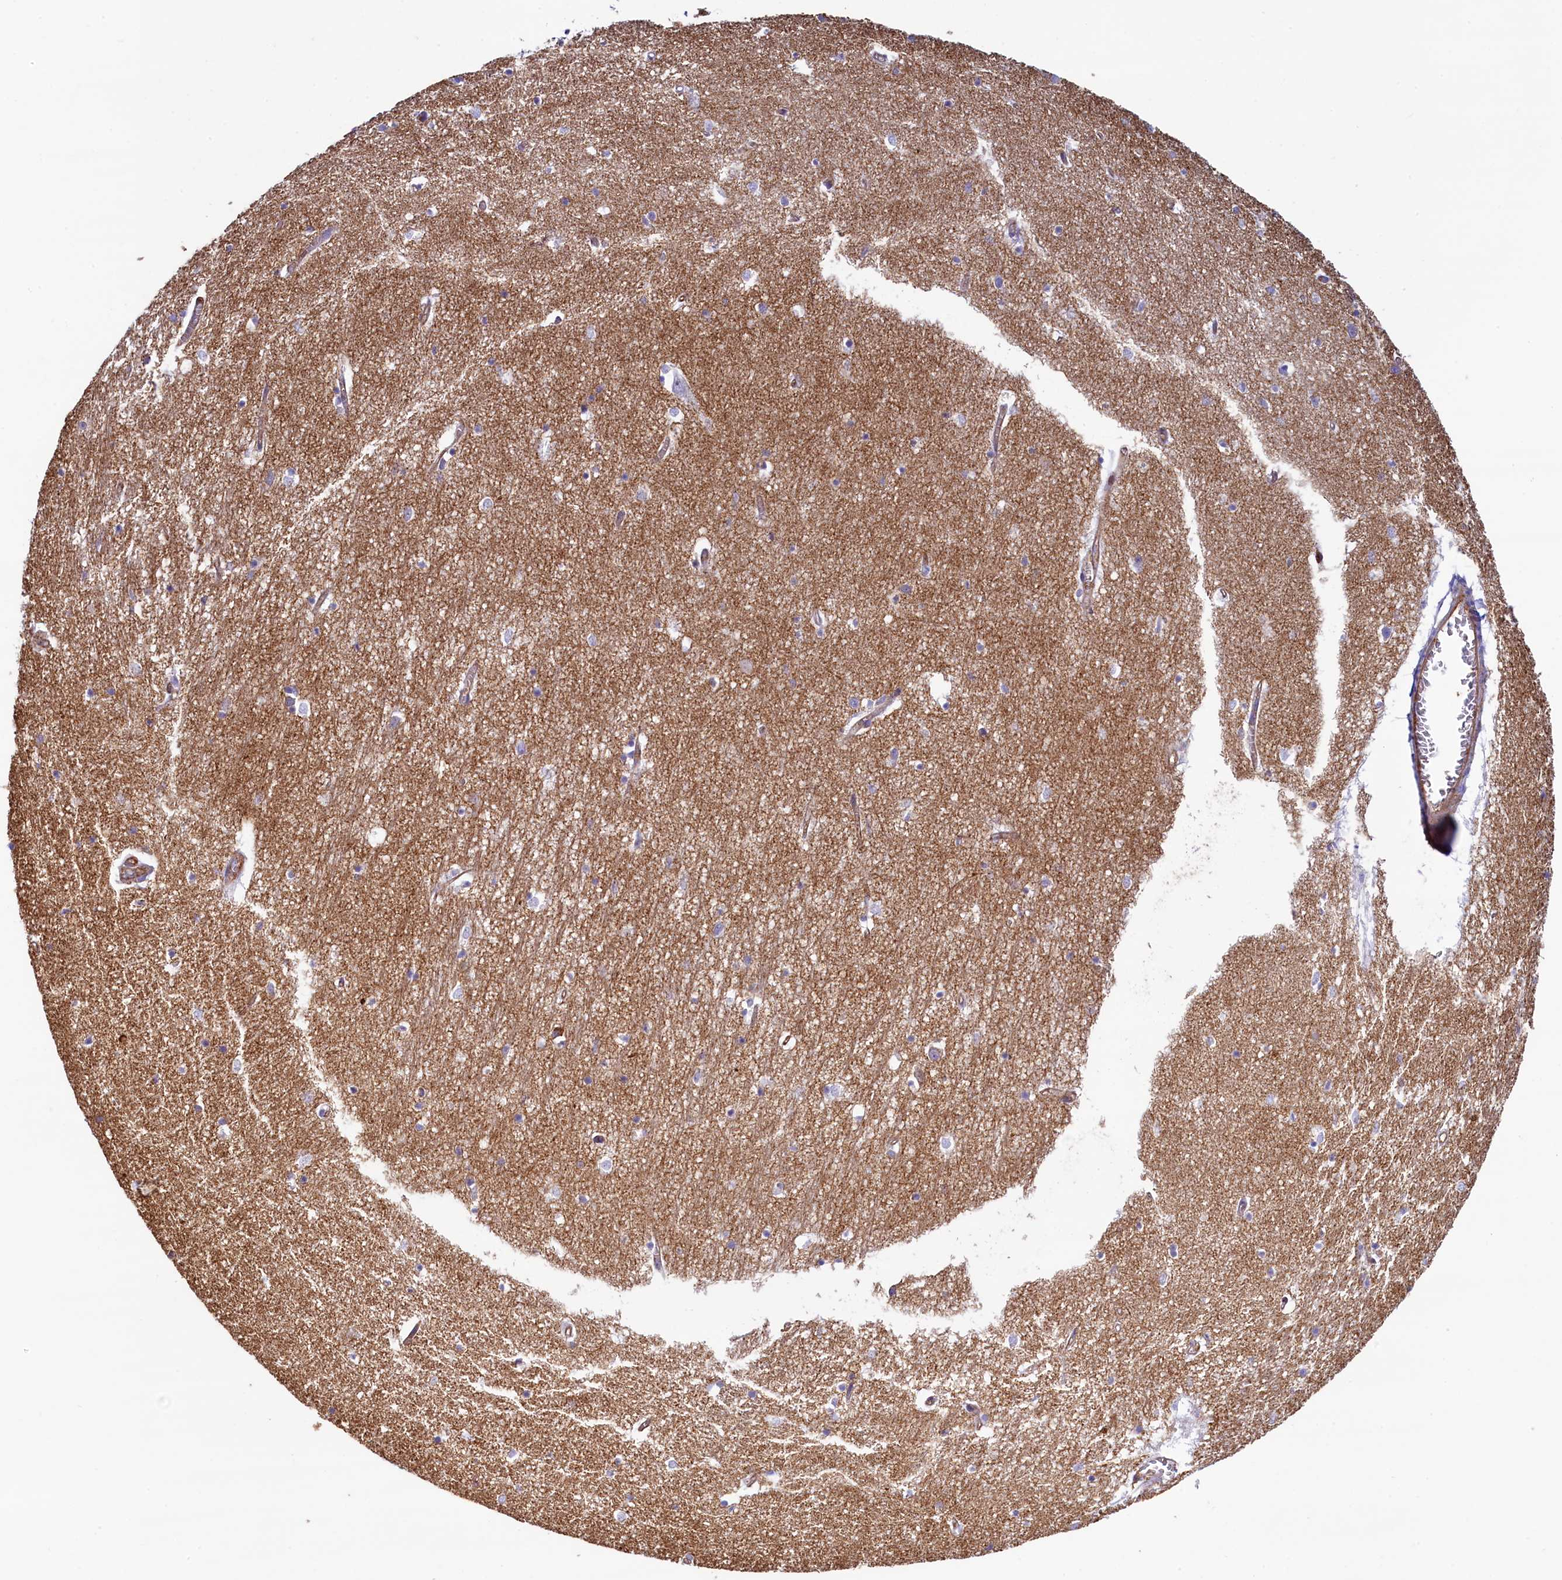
{"staining": {"intensity": "weak", "quantity": "<25%", "location": "cytoplasmic/membranous"}, "tissue": "hippocampus", "cell_type": "Glial cells", "image_type": "normal", "snomed": [{"axis": "morphology", "description": "Normal tissue, NOS"}, {"axis": "topography", "description": "Hippocampus"}], "caption": "High power microscopy micrograph of an immunohistochemistry photomicrograph of benign hippocampus, revealing no significant staining in glial cells.", "gene": "GPR21", "patient": {"sex": "female", "age": 64}}